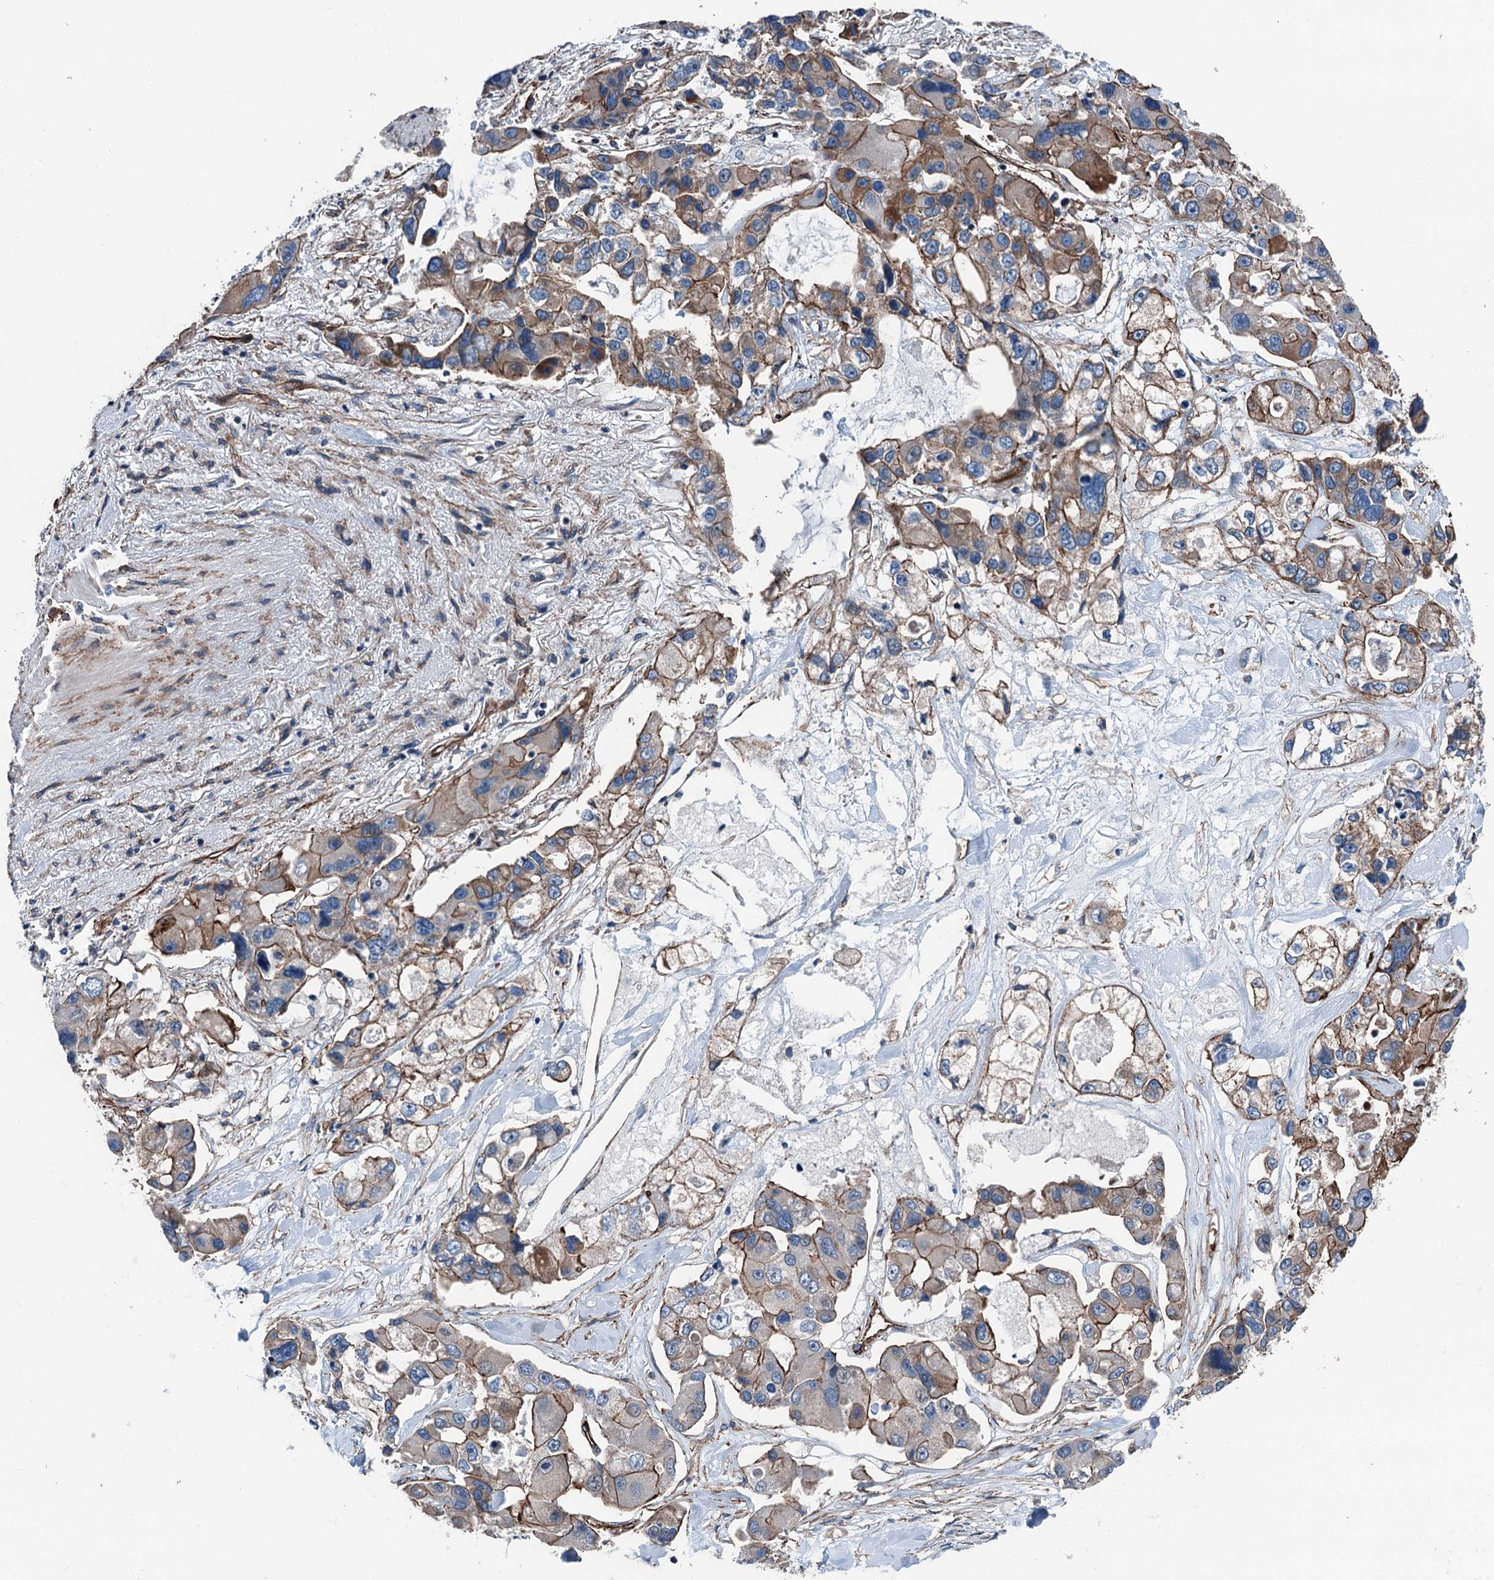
{"staining": {"intensity": "moderate", "quantity": "25%-75%", "location": "cytoplasmic/membranous"}, "tissue": "lung cancer", "cell_type": "Tumor cells", "image_type": "cancer", "snomed": [{"axis": "morphology", "description": "Adenocarcinoma, NOS"}, {"axis": "topography", "description": "Lung"}], "caption": "Protein analysis of lung adenocarcinoma tissue exhibits moderate cytoplasmic/membranous positivity in approximately 25%-75% of tumor cells. Nuclei are stained in blue.", "gene": "NMRAL1", "patient": {"sex": "female", "age": 54}}